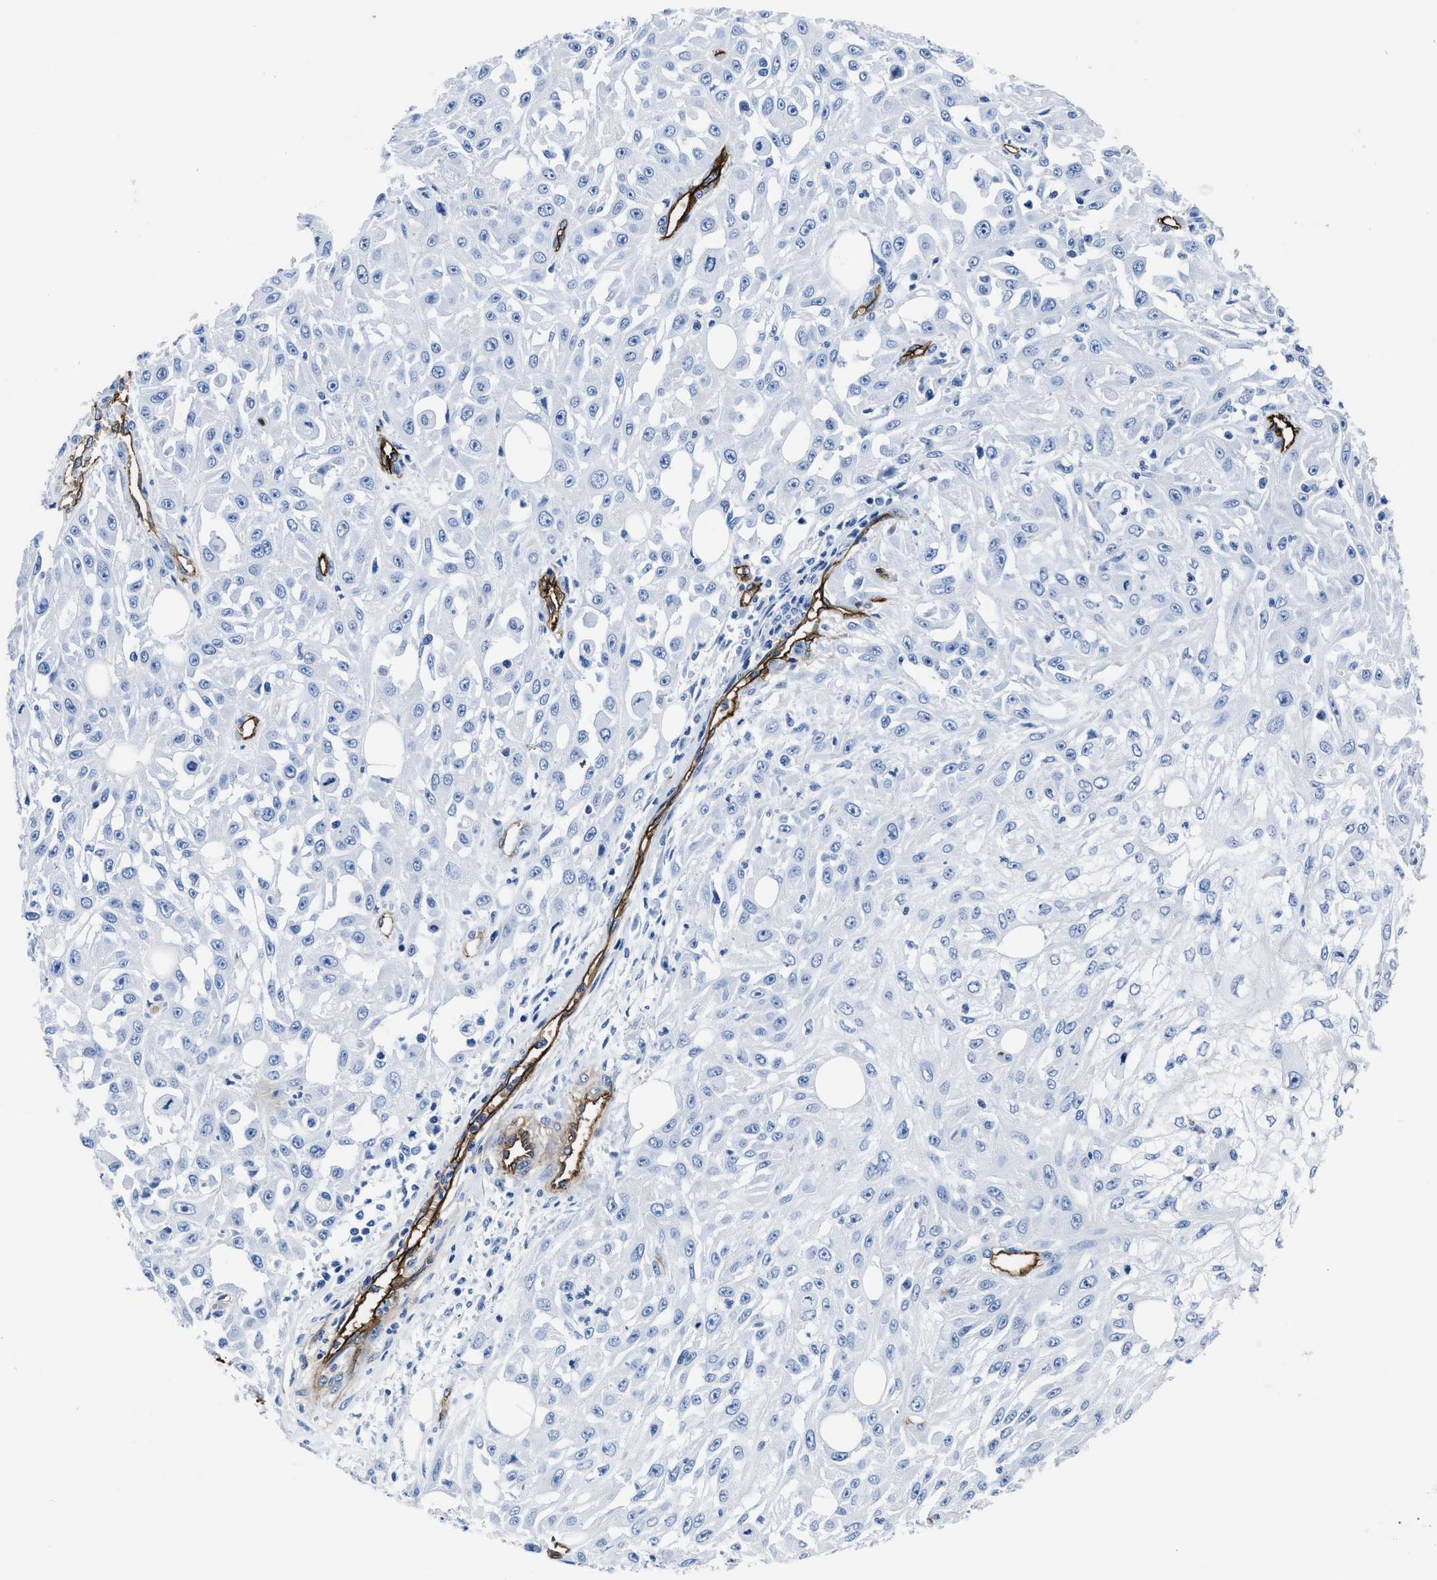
{"staining": {"intensity": "negative", "quantity": "none", "location": "none"}, "tissue": "skin cancer", "cell_type": "Tumor cells", "image_type": "cancer", "snomed": [{"axis": "morphology", "description": "Squamous cell carcinoma, NOS"}, {"axis": "morphology", "description": "Squamous cell carcinoma, metastatic, NOS"}, {"axis": "topography", "description": "Skin"}, {"axis": "topography", "description": "Lymph node"}], "caption": "Protein analysis of skin squamous cell carcinoma shows no significant positivity in tumor cells.", "gene": "AQP1", "patient": {"sex": "male", "age": 75}}